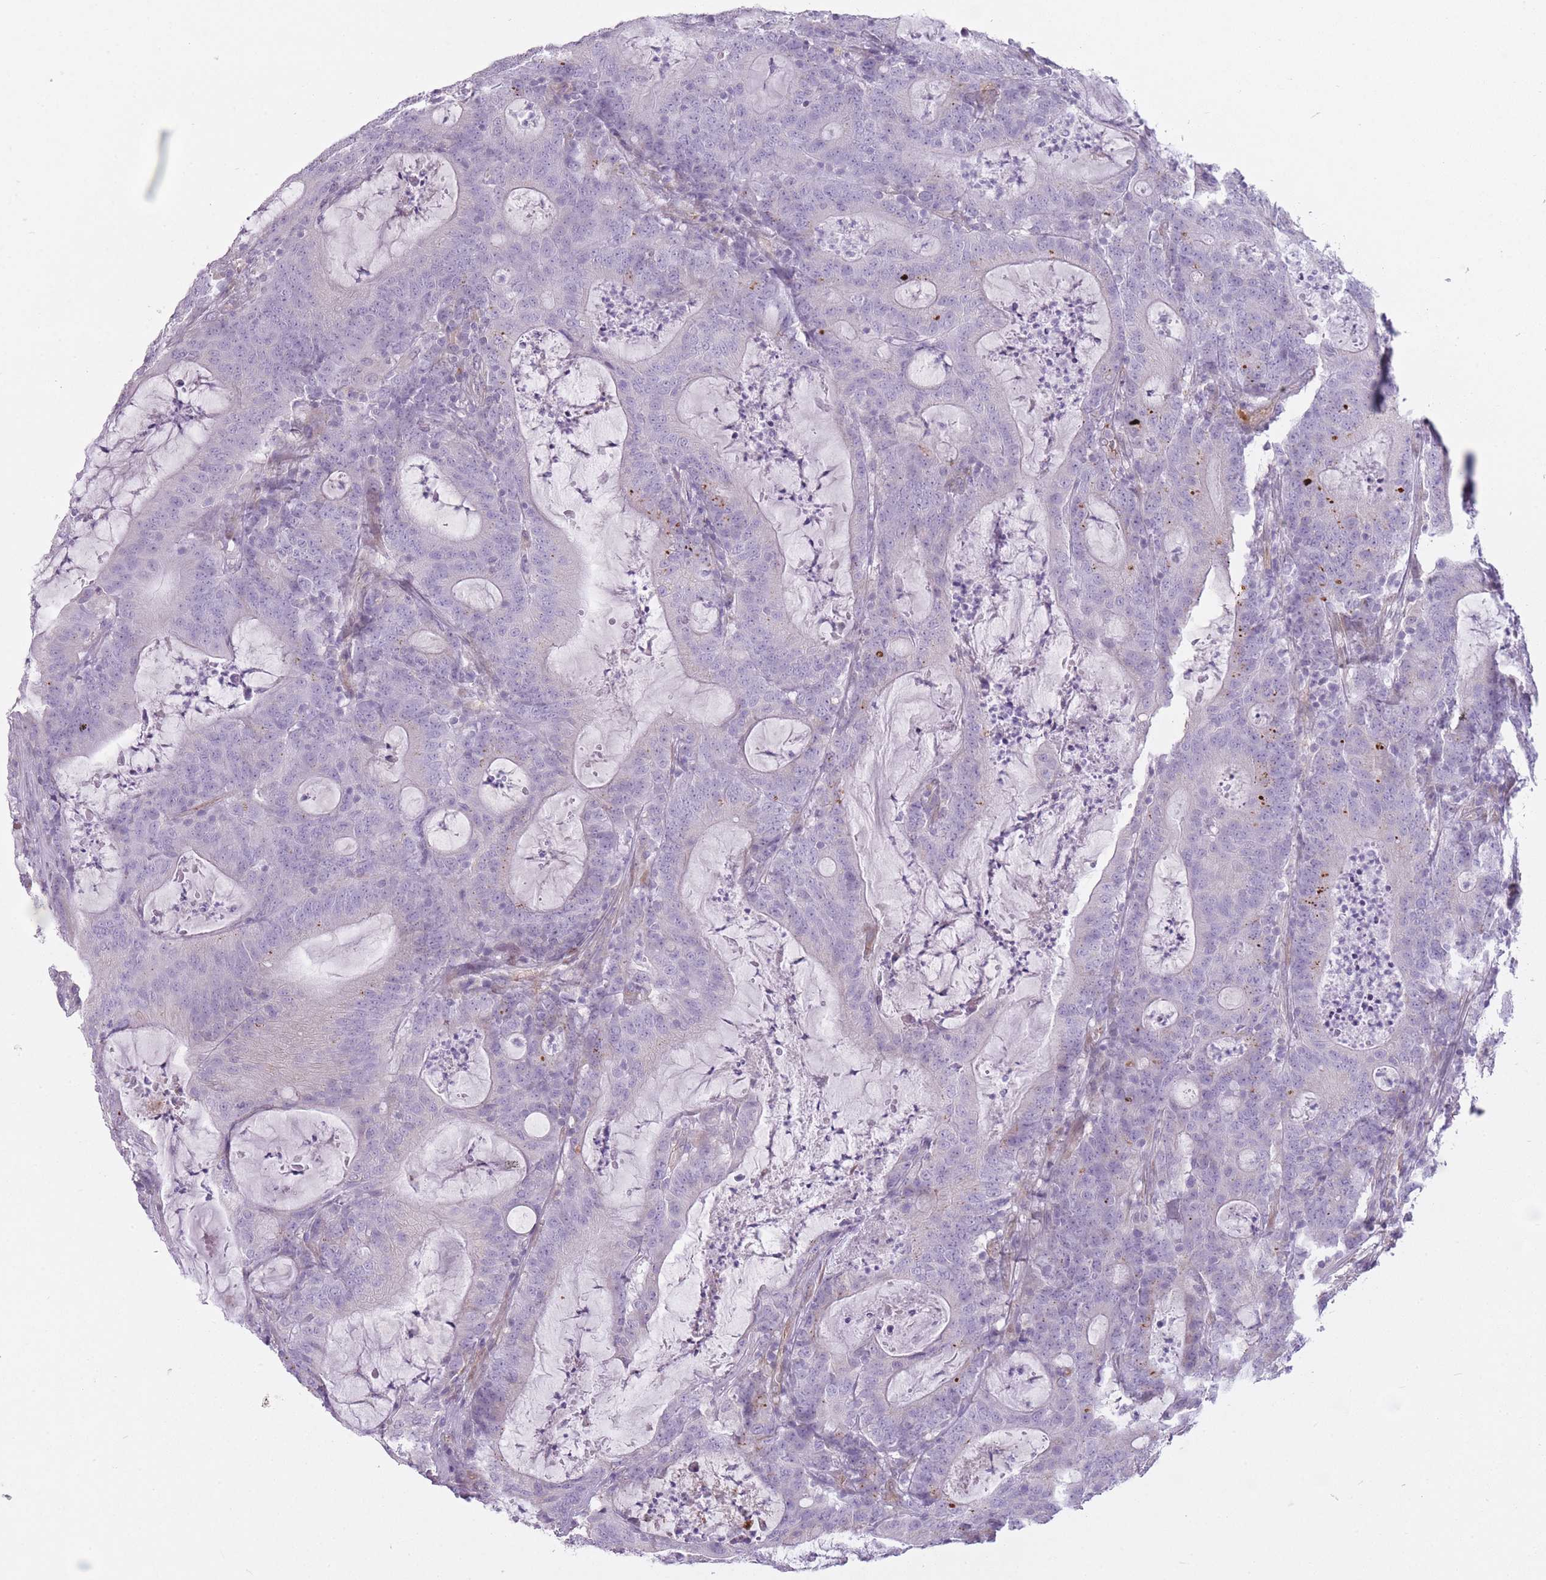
{"staining": {"intensity": "negative", "quantity": "none", "location": "none"}, "tissue": "colorectal cancer", "cell_type": "Tumor cells", "image_type": "cancer", "snomed": [{"axis": "morphology", "description": "Adenocarcinoma, NOS"}, {"axis": "topography", "description": "Colon"}], "caption": "This histopathology image is of colorectal cancer (adenocarcinoma) stained with IHC to label a protein in brown with the nuclei are counter-stained blue. There is no positivity in tumor cells.", "gene": "PGRMC2", "patient": {"sex": "male", "age": 83}}